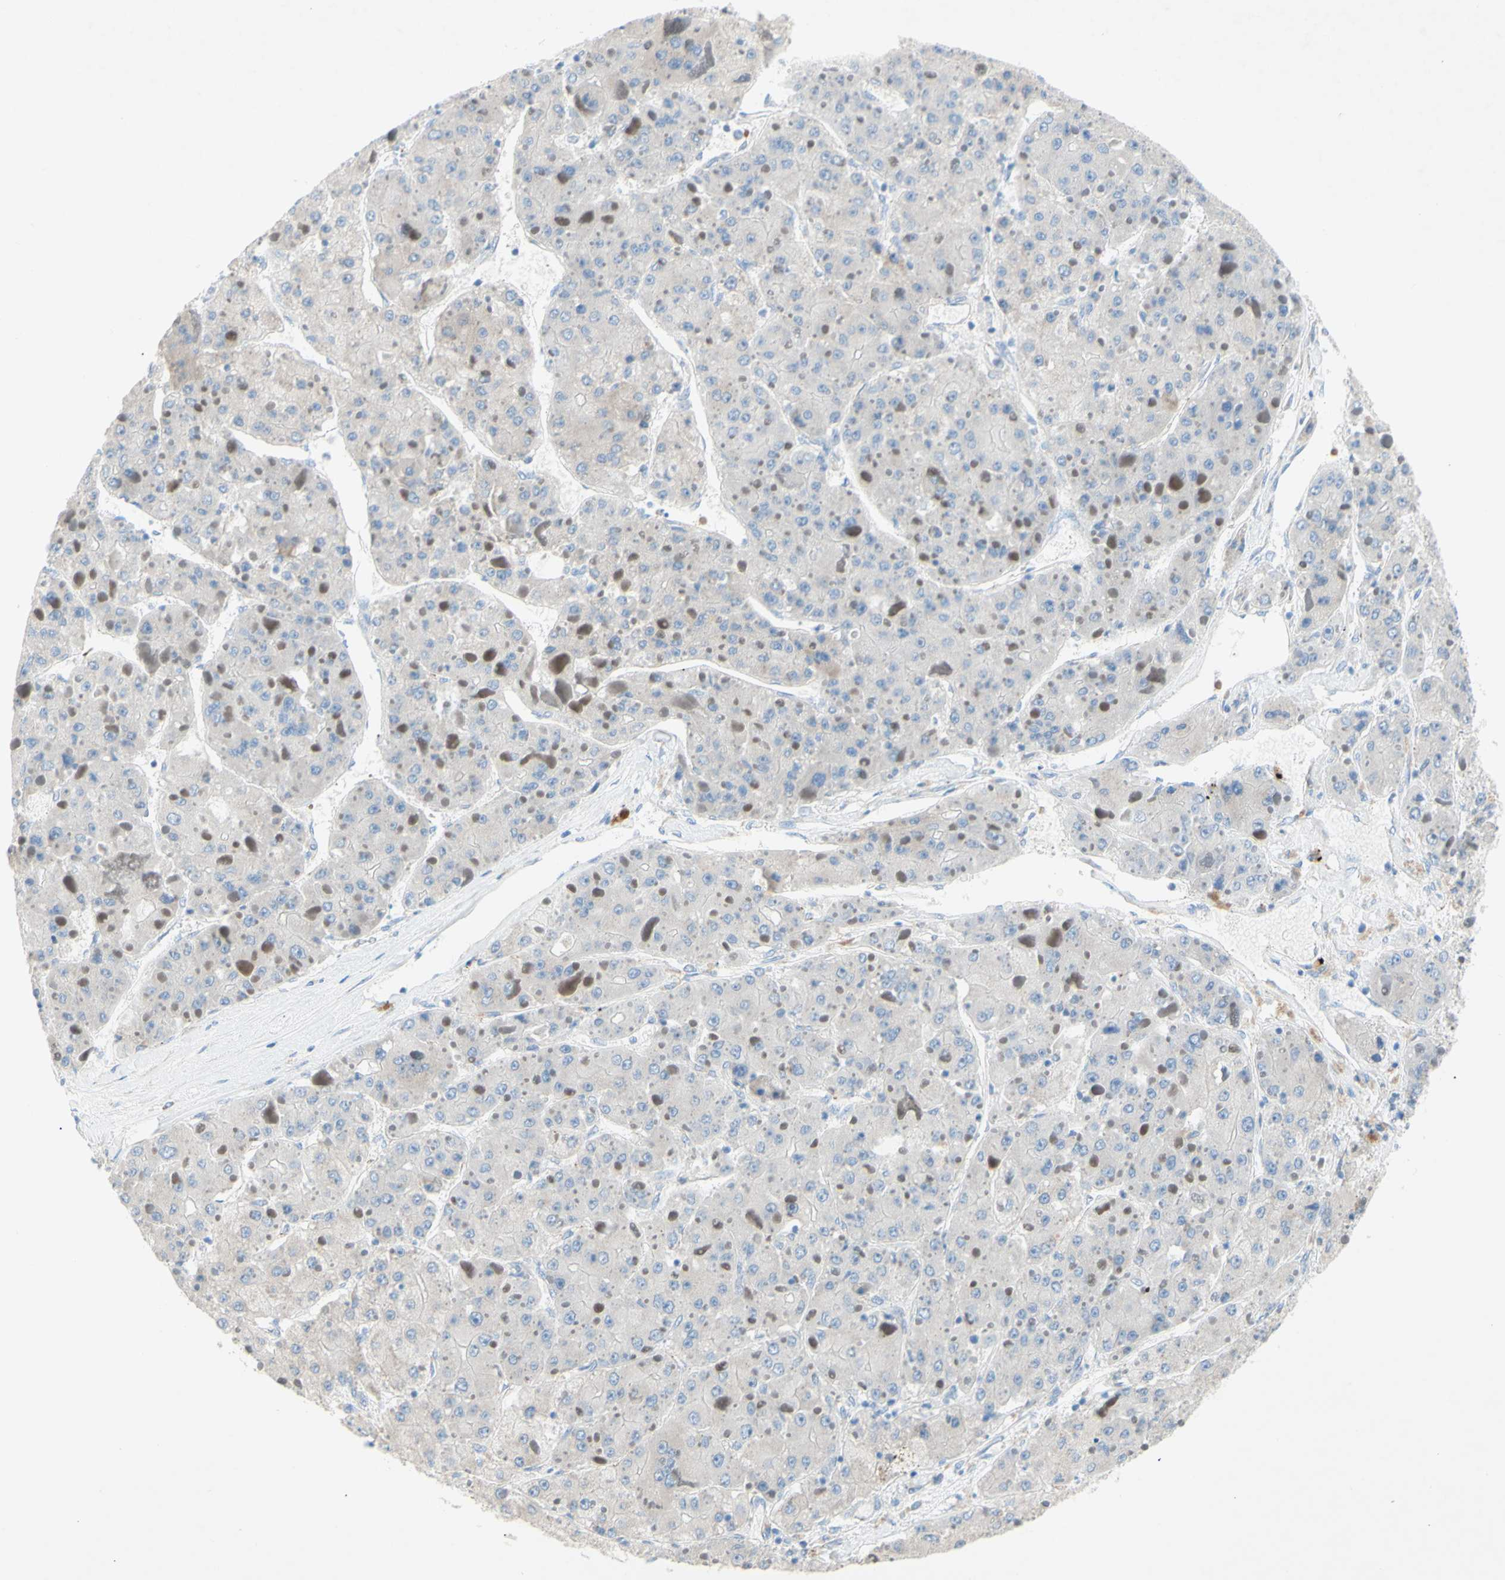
{"staining": {"intensity": "negative", "quantity": "none", "location": "none"}, "tissue": "liver cancer", "cell_type": "Tumor cells", "image_type": "cancer", "snomed": [{"axis": "morphology", "description": "Carcinoma, Hepatocellular, NOS"}, {"axis": "topography", "description": "Liver"}], "caption": "Protein analysis of liver cancer reveals no significant positivity in tumor cells.", "gene": "TMIGD2", "patient": {"sex": "female", "age": 73}}